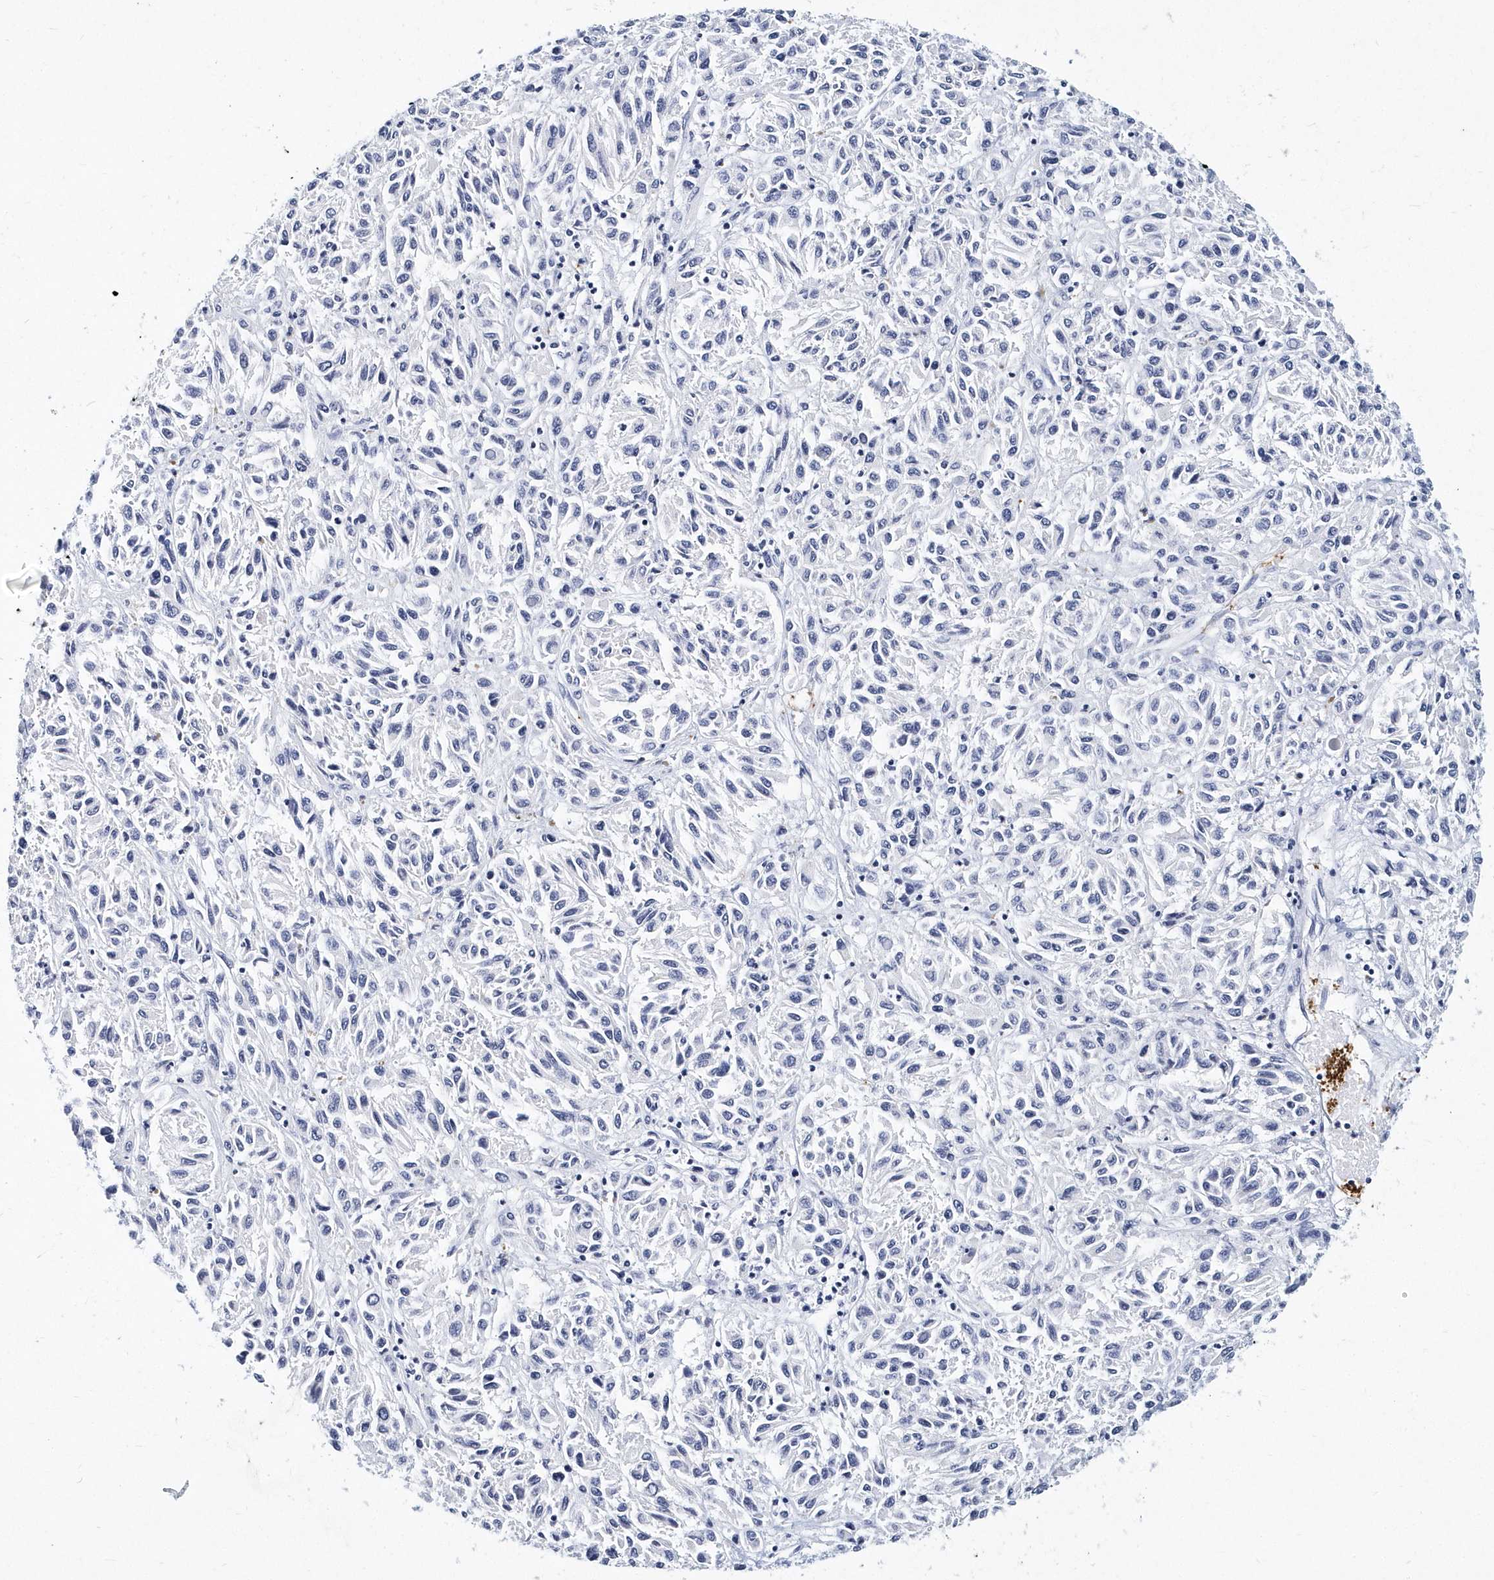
{"staining": {"intensity": "negative", "quantity": "none", "location": "none"}, "tissue": "melanoma", "cell_type": "Tumor cells", "image_type": "cancer", "snomed": [{"axis": "morphology", "description": "Malignant melanoma, Metastatic site"}, {"axis": "topography", "description": "Lung"}], "caption": "This is a histopathology image of IHC staining of malignant melanoma (metastatic site), which shows no positivity in tumor cells.", "gene": "ITGA2B", "patient": {"sex": "male", "age": 64}}